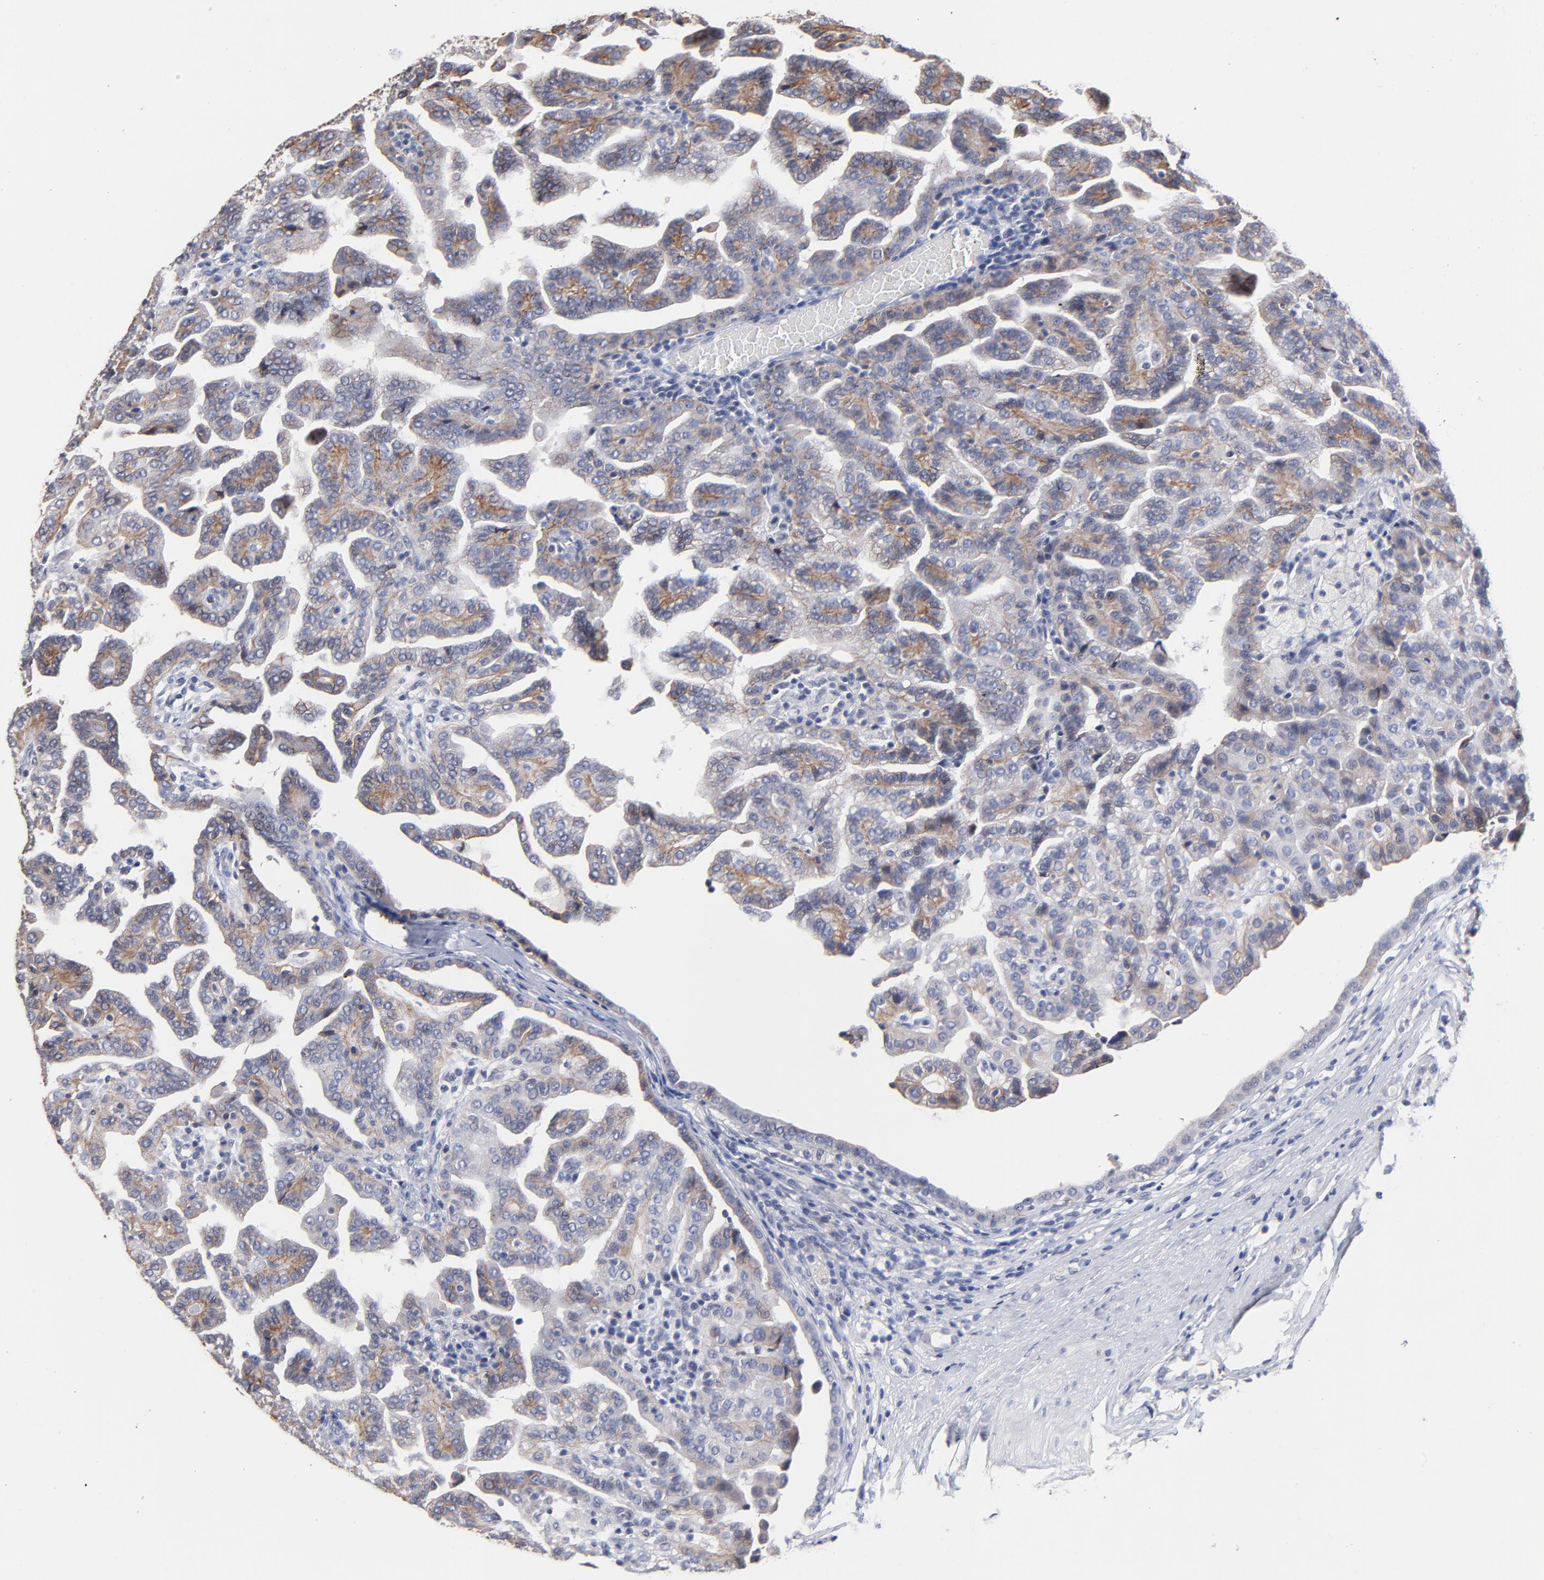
{"staining": {"intensity": "negative", "quantity": "none", "location": "none"}, "tissue": "renal cancer", "cell_type": "Tumor cells", "image_type": "cancer", "snomed": [{"axis": "morphology", "description": "Adenocarcinoma, NOS"}, {"axis": "topography", "description": "Kidney"}], "caption": "Renal cancer was stained to show a protein in brown. There is no significant staining in tumor cells.", "gene": "CXADR", "patient": {"sex": "male", "age": 61}}